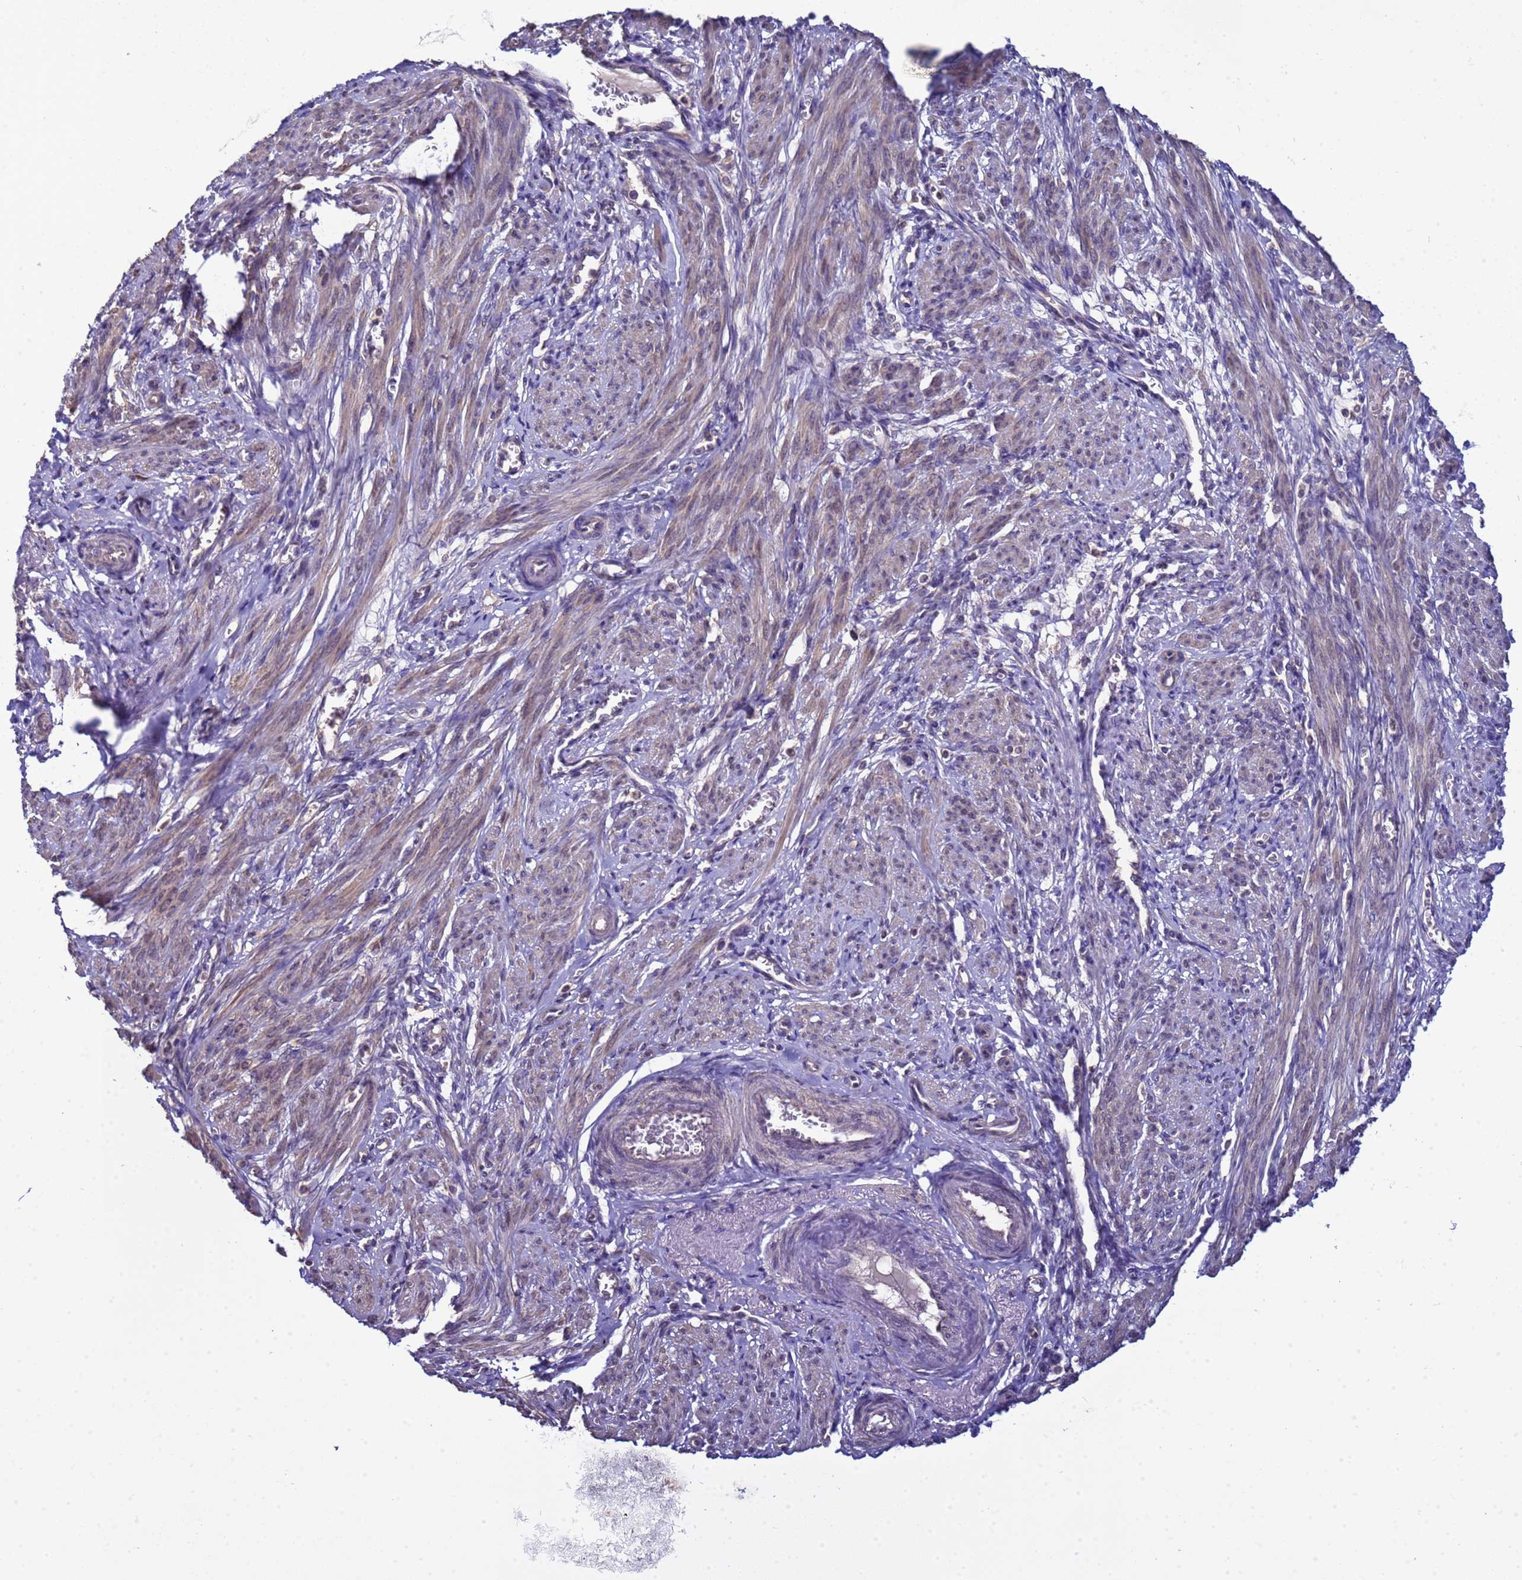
{"staining": {"intensity": "weak", "quantity": "25%-75%", "location": "cytoplasmic/membranous"}, "tissue": "smooth muscle", "cell_type": "Smooth muscle cells", "image_type": "normal", "snomed": [{"axis": "morphology", "description": "Normal tissue, NOS"}, {"axis": "topography", "description": "Smooth muscle"}], "caption": "This is an image of immunohistochemistry staining of unremarkable smooth muscle, which shows weak positivity in the cytoplasmic/membranous of smooth muscle cells.", "gene": "ELMOD2", "patient": {"sex": "female", "age": 39}}